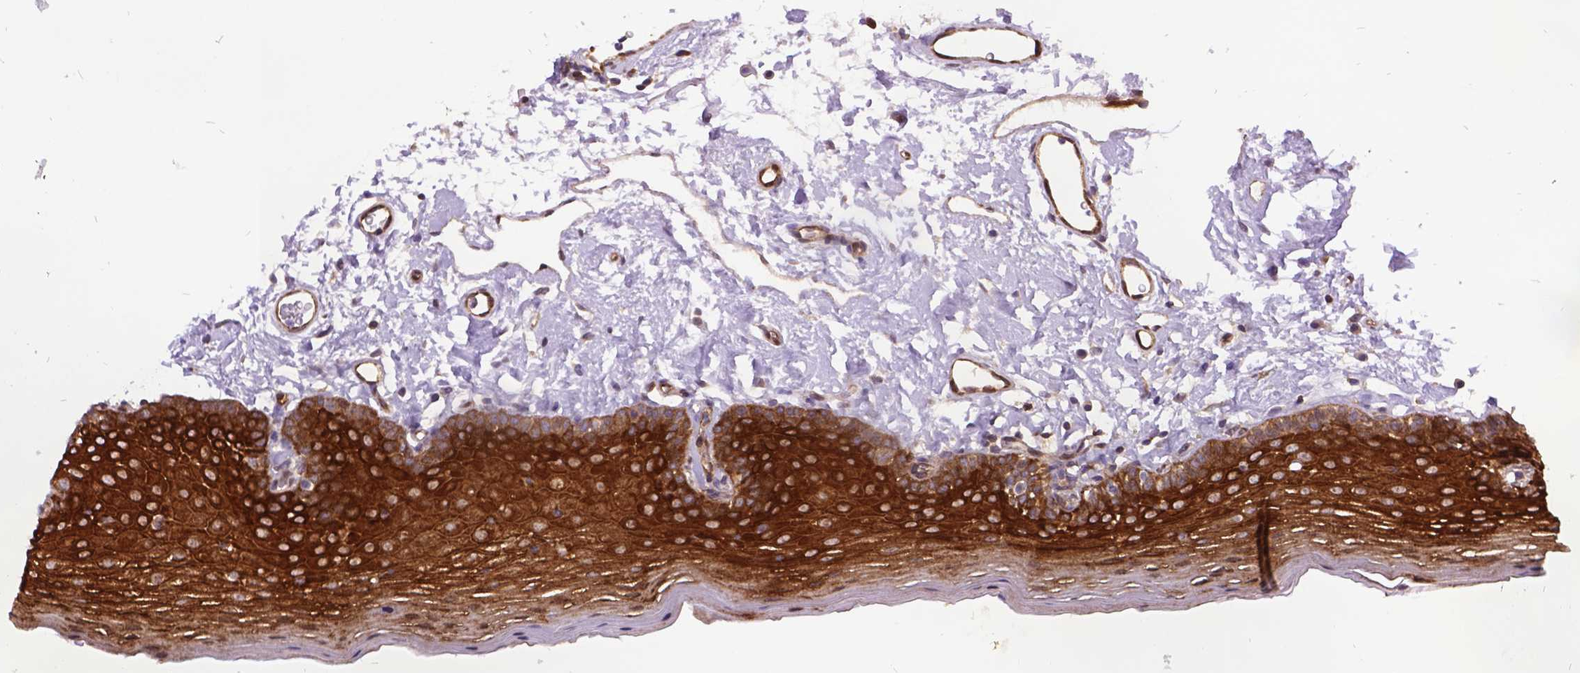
{"staining": {"intensity": "moderate", "quantity": ">75%", "location": "cytoplasmic/membranous"}, "tissue": "oral mucosa", "cell_type": "Squamous epithelial cells", "image_type": "normal", "snomed": [{"axis": "morphology", "description": "Normal tissue, NOS"}, {"axis": "topography", "description": "Oral tissue"}], "caption": "Normal oral mucosa was stained to show a protein in brown. There is medium levels of moderate cytoplasmic/membranous expression in approximately >75% of squamous epithelial cells. The protein is stained brown, and the nuclei are stained in blue (DAB (3,3'-diaminobenzidine) IHC with brightfield microscopy, high magnification).", "gene": "GRB7", "patient": {"sex": "male", "age": 66}}